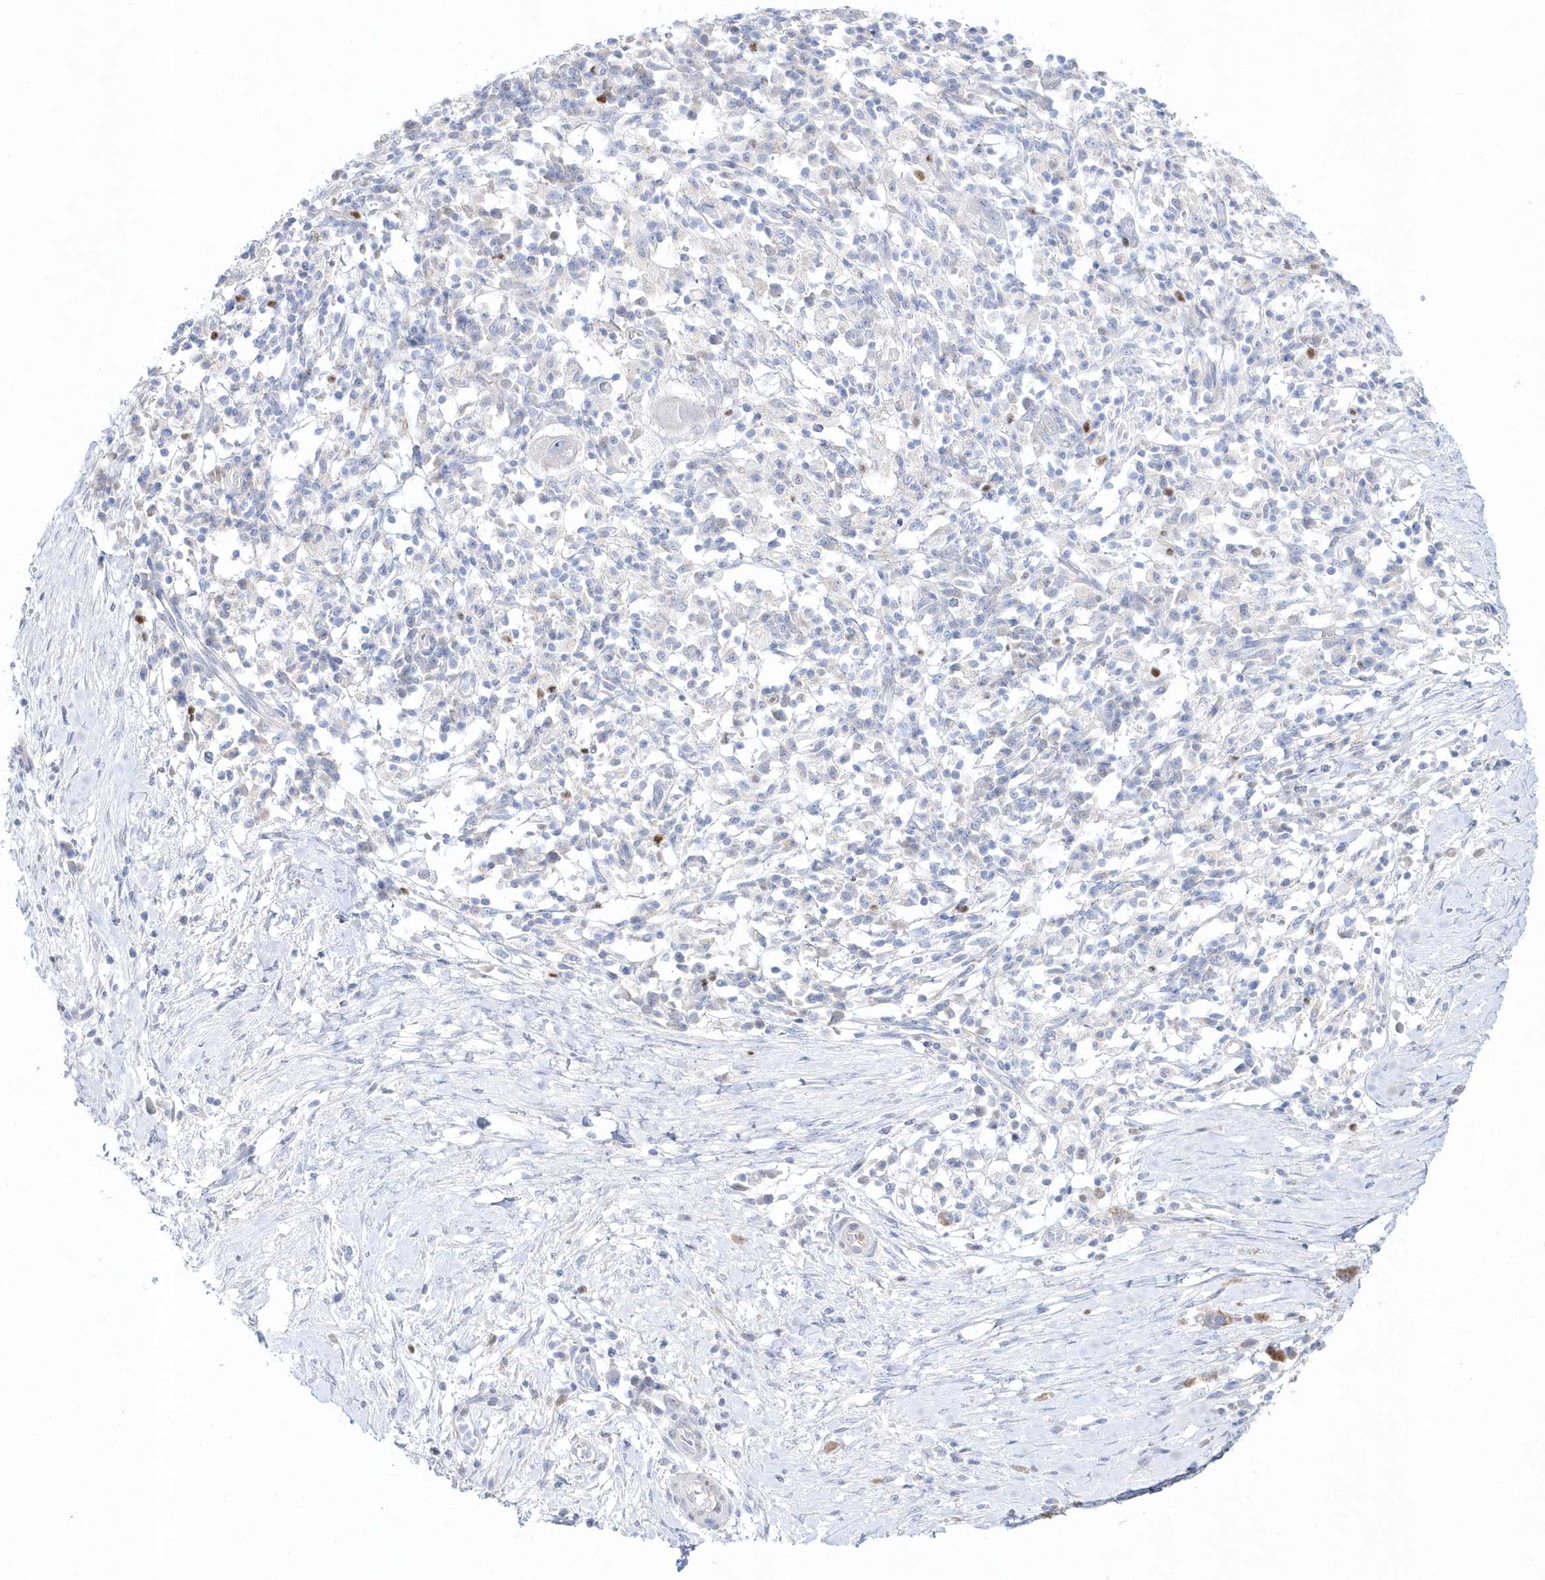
{"staining": {"intensity": "moderate", "quantity": "<25%", "location": "nuclear"}, "tissue": "pancreatic cancer", "cell_type": "Tumor cells", "image_type": "cancer", "snomed": [{"axis": "morphology", "description": "Adenocarcinoma, NOS"}, {"axis": "topography", "description": "Pancreas"}], "caption": "Pancreatic cancer was stained to show a protein in brown. There is low levels of moderate nuclear positivity in about <25% of tumor cells.", "gene": "TMCO6", "patient": {"sex": "male", "age": 68}}